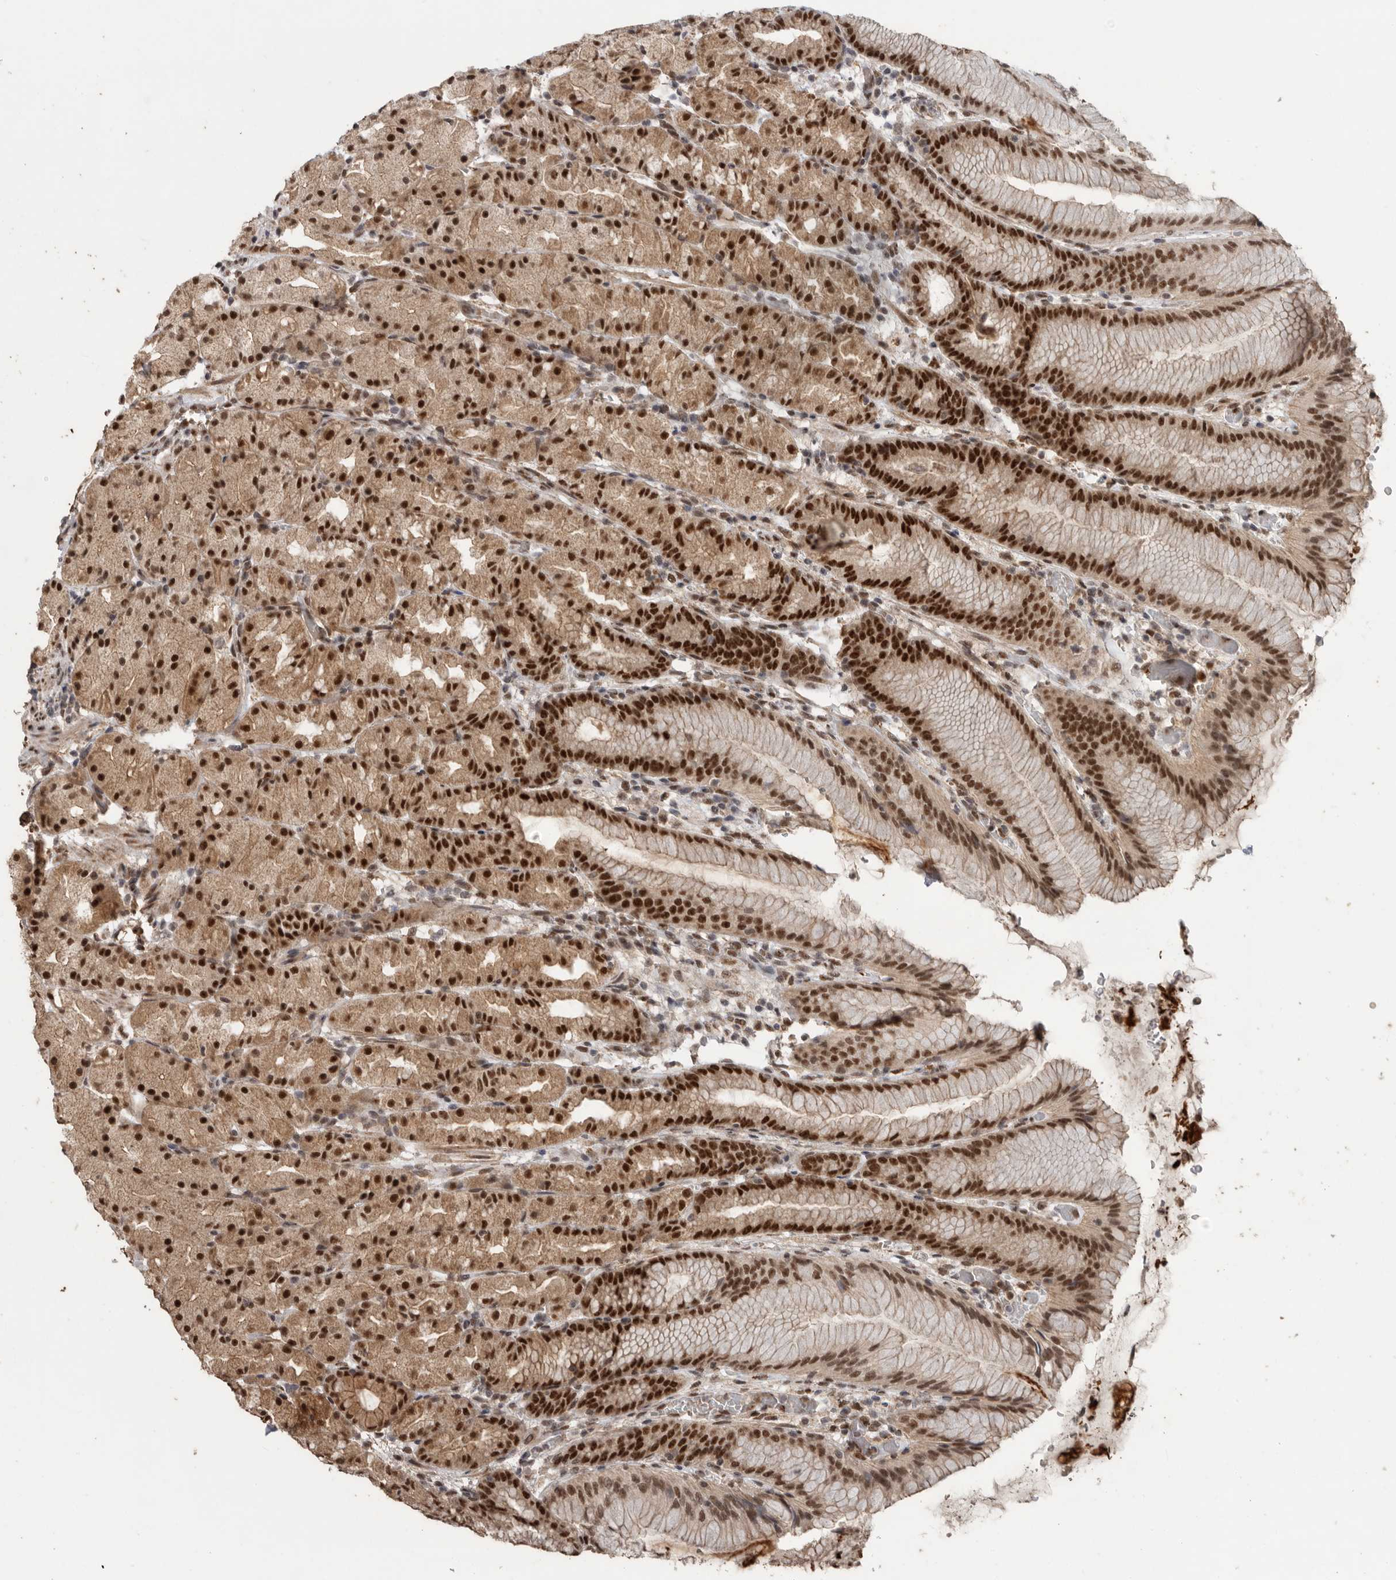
{"staining": {"intensity": "strong", "quantity": "25%-75%", "location": "cytoplasmic/membranous,nuclear"}, "tissue": "stomach", "cell_type": "Glandular cells", "image_type": "normal", "snomed": [{"axis": "morphology", "description": "Normal tissue, NOS"}, {"axis": "topography", "description": "Stomach, upper"}], "caption": "DAB (3,3'-diaminobenzidine) immunohistochemical staining of benign human stomach shows strong cytoplasmic/membranous,nuclear protein staining in approximately 25%-75% of glandular cells.", "gene": "PPP1R10", "patient": {"sex": "male", "age": 48}}